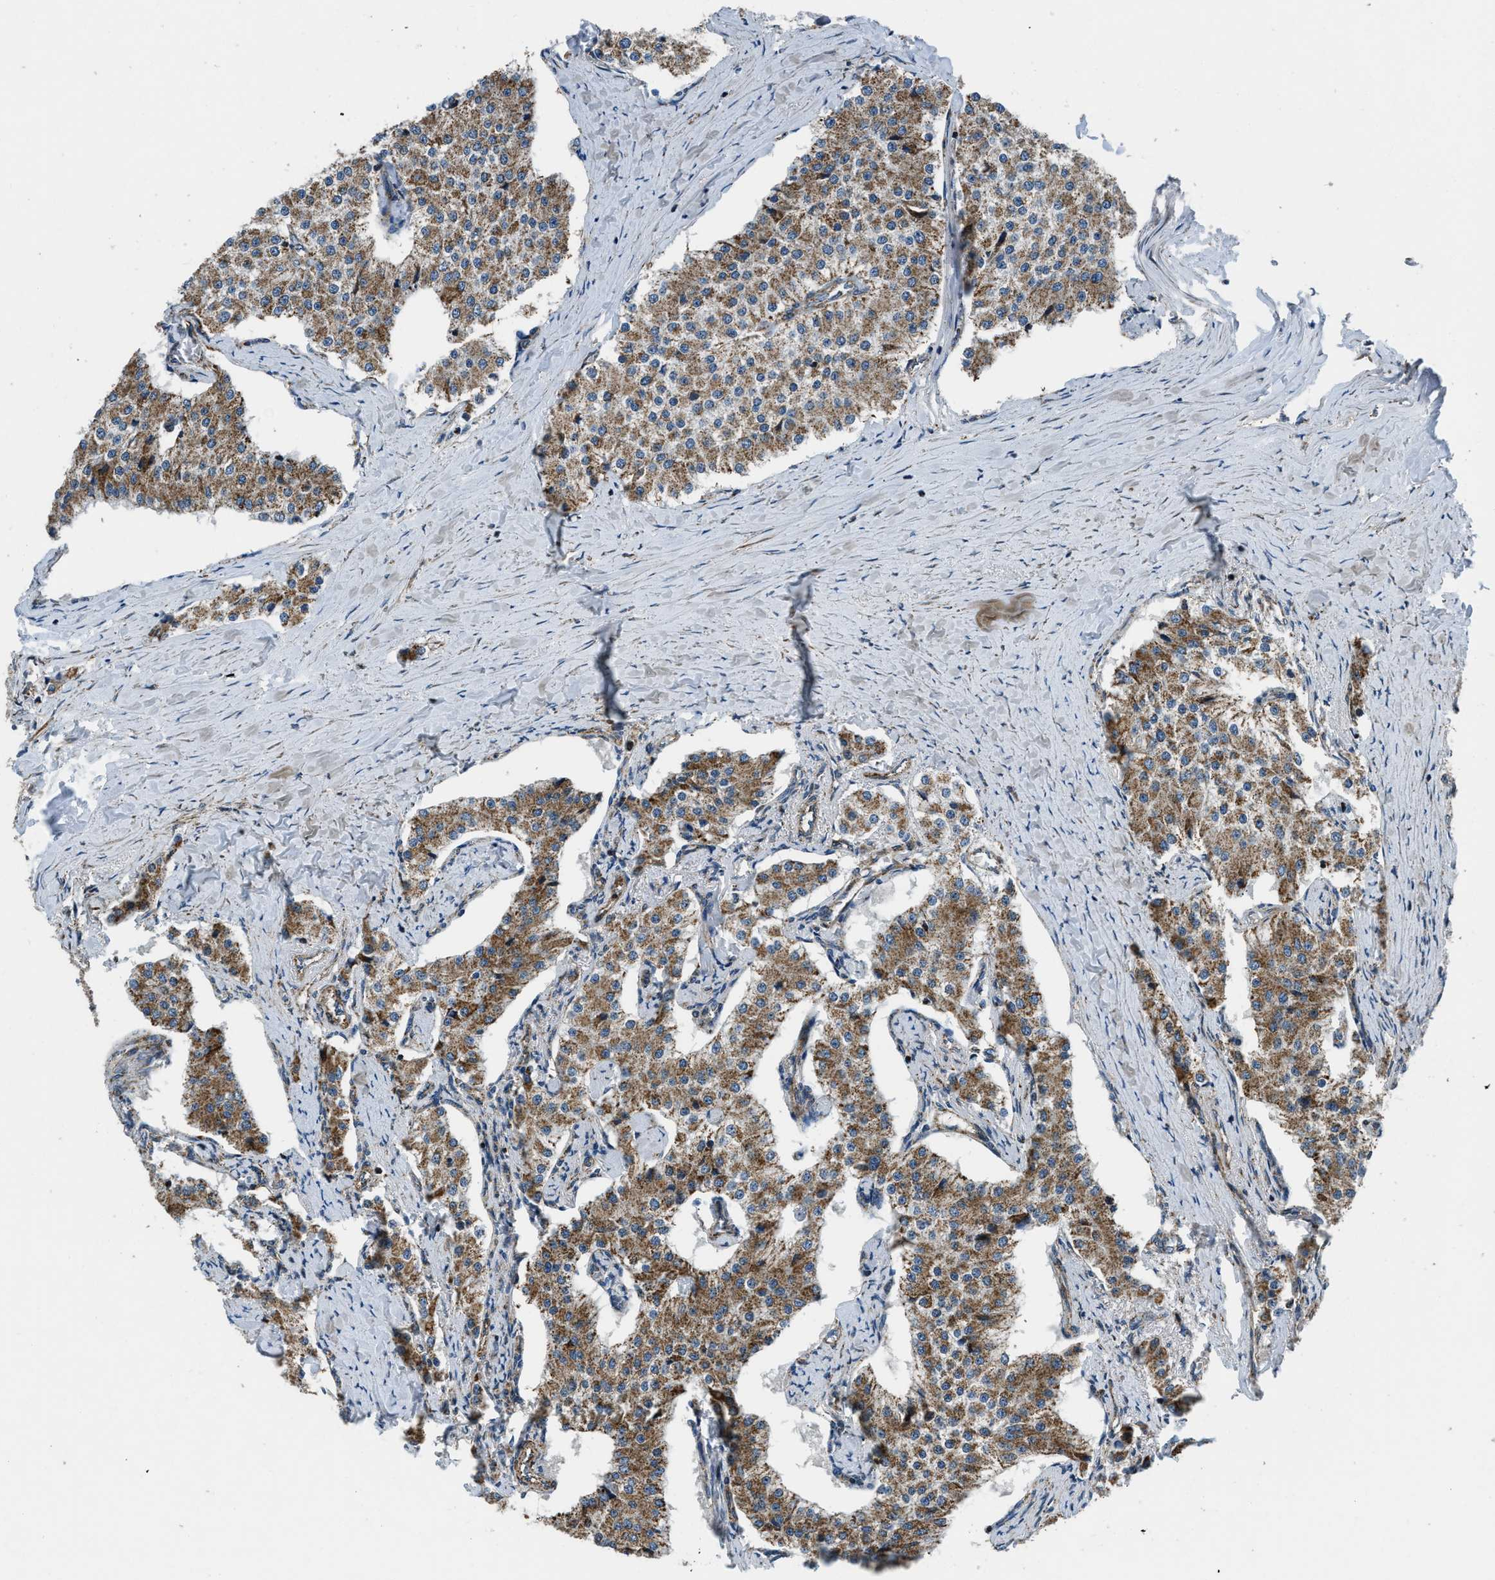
{"staining": {"intensity": "moderate", "quantity": ">75%", "location": "cytoplasmic/membranous"}, "tissue": "carcinoid", "cell_type": "Tumor cells", "image_type": "cancer", "snomed": [{"axis": "morphology", "description": "Carcinoid, malignant, NOS"}, {"axis": "topography", "description": "Colon"}], "caption": "Protein analysis of malignant carcinoid tissue shows moderate cytoplasmic/membranous expression in approximately >75% of tumor cells.", "gene": "GSDME", "patient": {"sex": "female", "age": 52}}